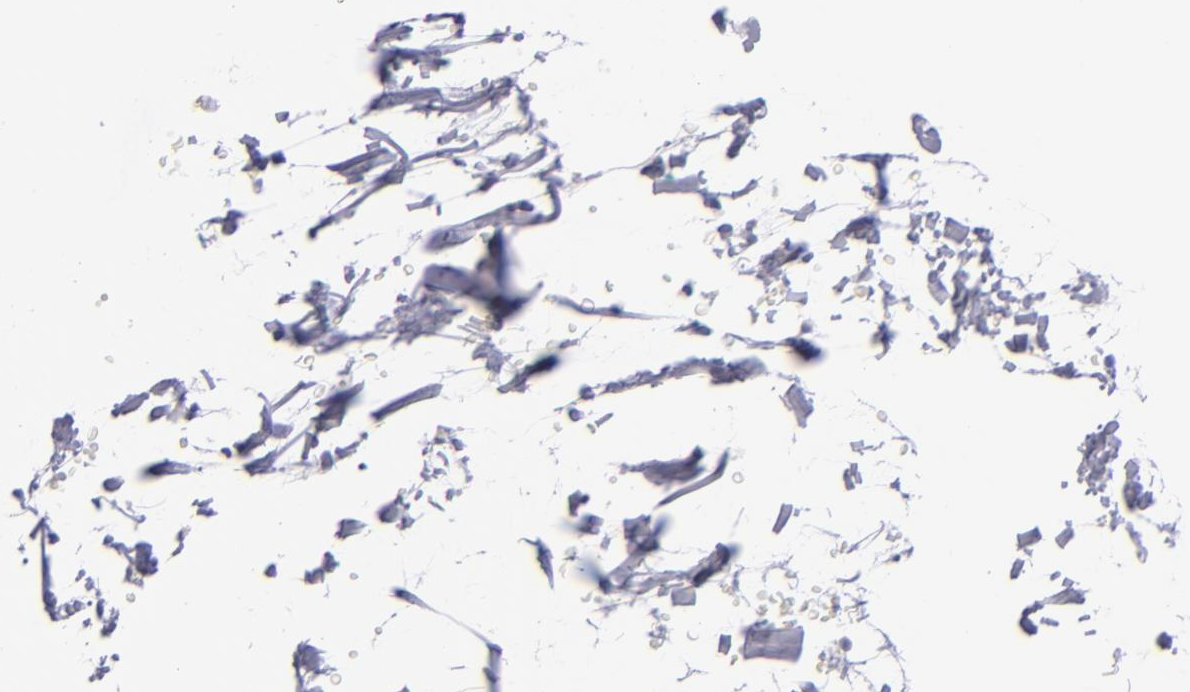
{"staining": {"intensity": "negative", "quantity": "none", "location": "none"}, "tissue": "adipose tissue", "cell_type": "Adipocytes", "image_type": "normal", "snomed": [{"axis": "morphology", "description": "Normal tissue, NOS"}, {"axis": "topography", "description": "Soft tissue"}], "caption": "A high-resolution image shows IHC staining of benign adipose tissue, which reveals no significant positivity in adipocytes.", "gene": "BSG", "patient": {"sex": "male", "age": 72}}